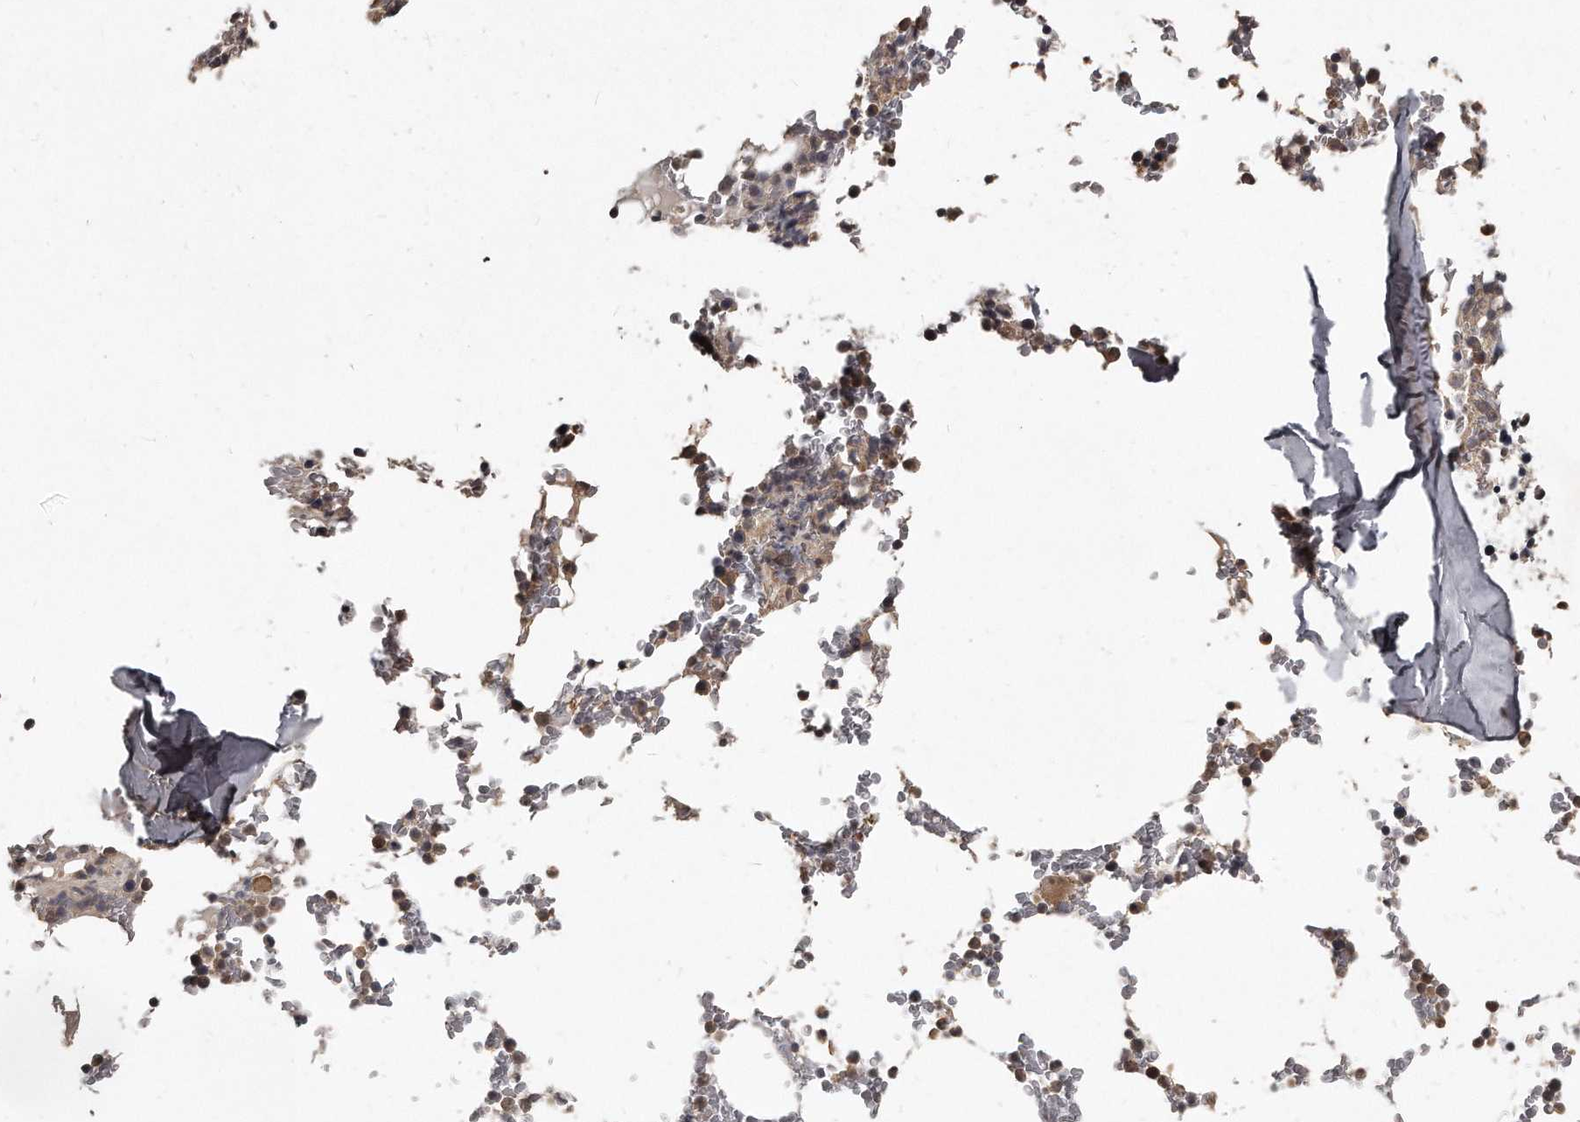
{"staining": {"intensity": "moderate", "quantity": "<25%", "location": "cytoplasmic/membranous"}, "tissue": "bone marrow", "cell_type": "Hematopoietic cells", "image_type": "normal", "snomed": [{"axis": "morphology", "description": "Normal tissue, NOS"}, {"axis": "topography", "description": "Bone marrow"}], "caption": "Immunohistochemical staining of unremarkable human bone marrow reveals low levels of moderate cytoplasmic/membranous staining in about <25% of hematopoietic cells. (DAB (3,3'-diaminobenzidine) = brown stain, brightfield microscopy at high magnification).", "gene": "GRB10", "patient": {"sex": "male", "age": 58}}